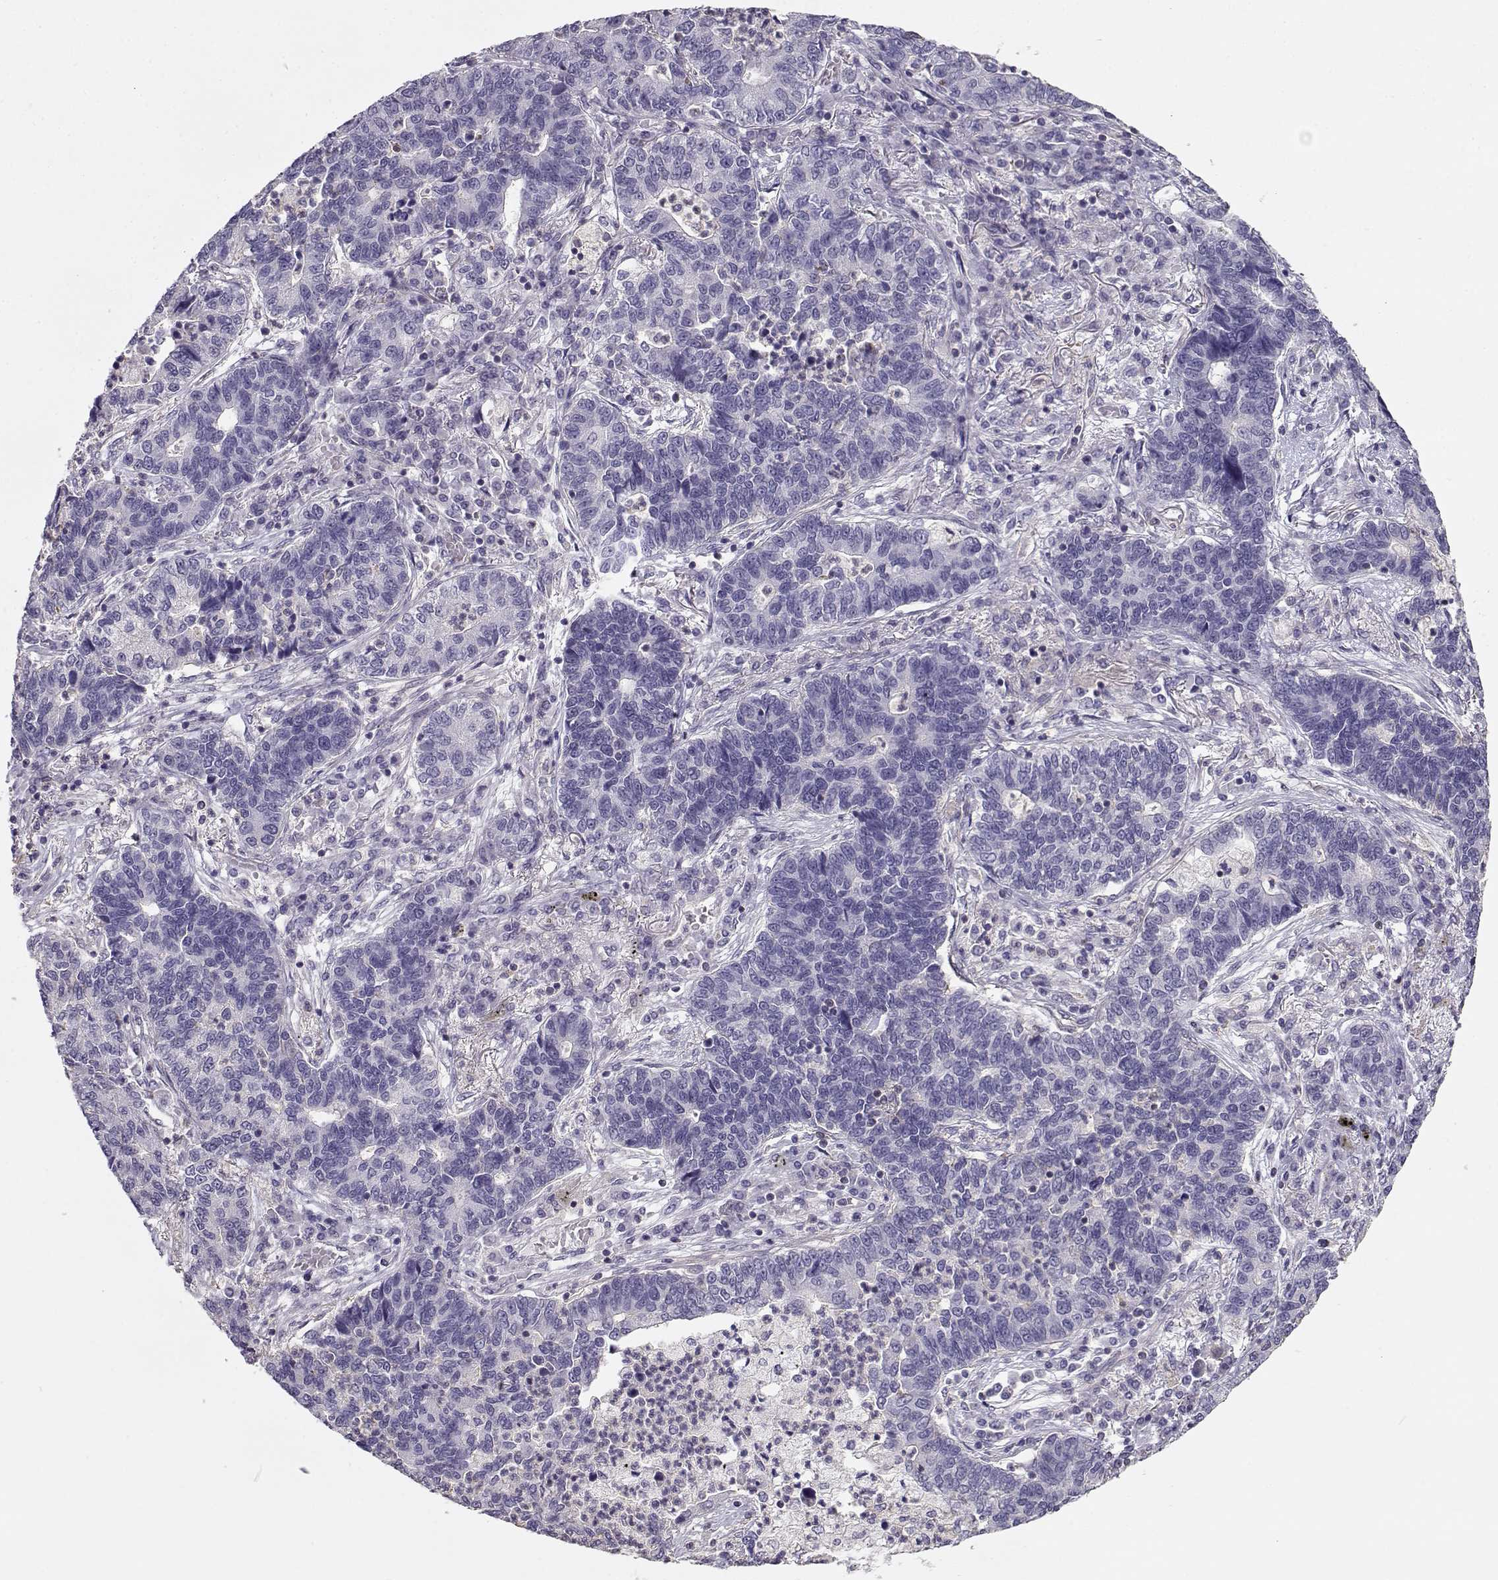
{"staining": {"intensity": "negative", "quantity": "none", "location": "none"}, "tissue": "lung cancer", "cell_type": "Tumor cells", "image_type": "cancer", "snomed": [{"axis": "morphology", "description": "Adenocarcinoma, NOS"}, {"axis": "topography", "description": "Lung"}], "caption": "Histopathology image shows no significant protein staining in tumor cells of adenocarcinoma (lung).", "gene": "DAPL1", "patient": {"sex": "female", "age": 57}}